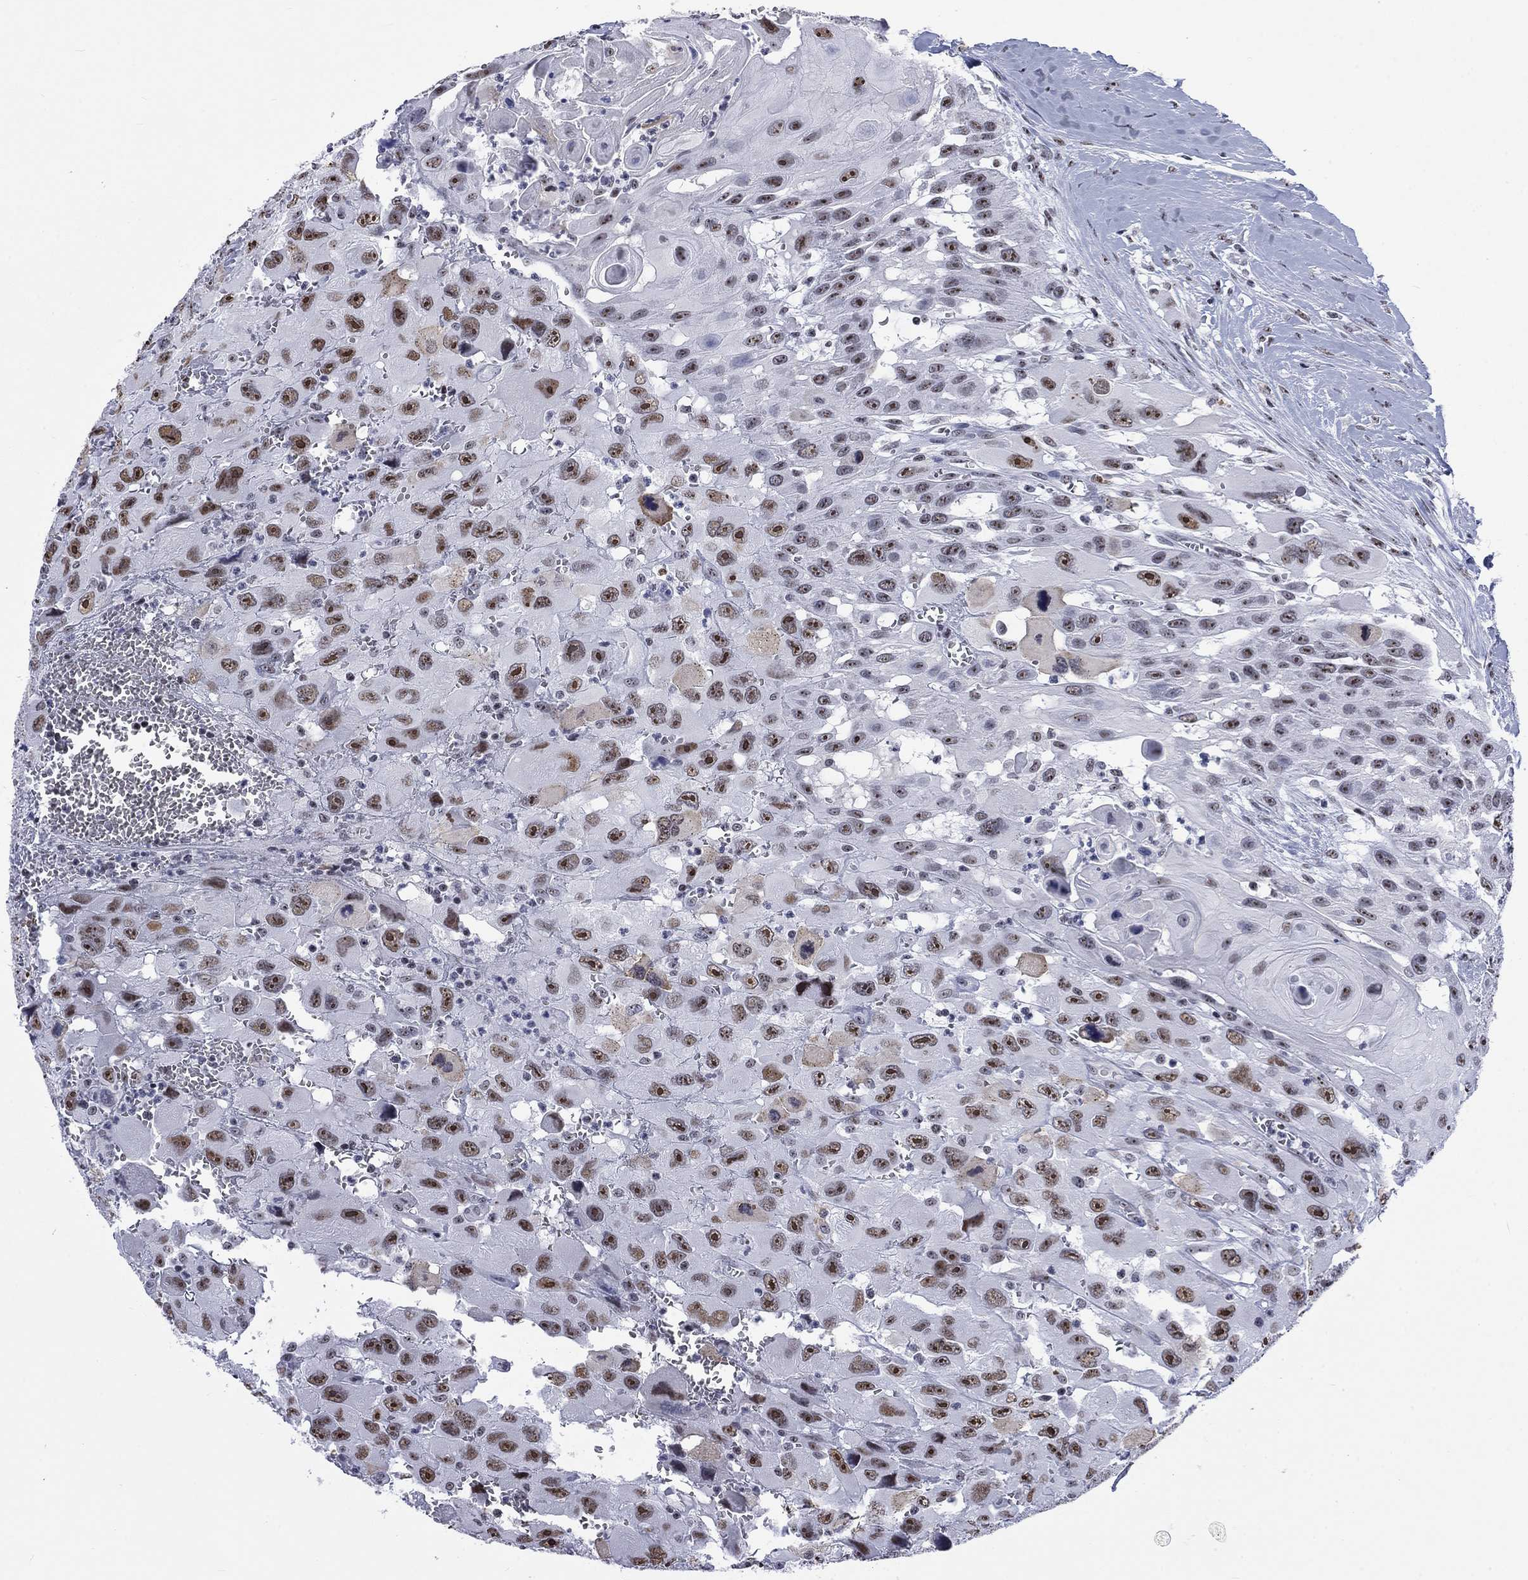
{"staining": {"intensity": "moderate", "quantity": ">75%", "location": "nuclear"}, "tissue": "head and neck cancer", "cell_type": "Tumor cells", "image_type": "cancer", "snomed": [{"axis": "morphology", "description": "Squamous cell carcinoma, NOS"}, {"axis": "morphology", "description": "Squamous cell carcinoma, metastatic, NOS"}, {"axis": "topography", "description": "Oral tissue"}, {"axis": "topography", "description": "Head-Neck"}], "caption": "Tumor cells reveal medium levels of moderate nuclear positivity in approximately >75% of cells in human head and neck cancer.", "gene": "CSRNP3", "patient": {"sex": "female", "age": 85}}